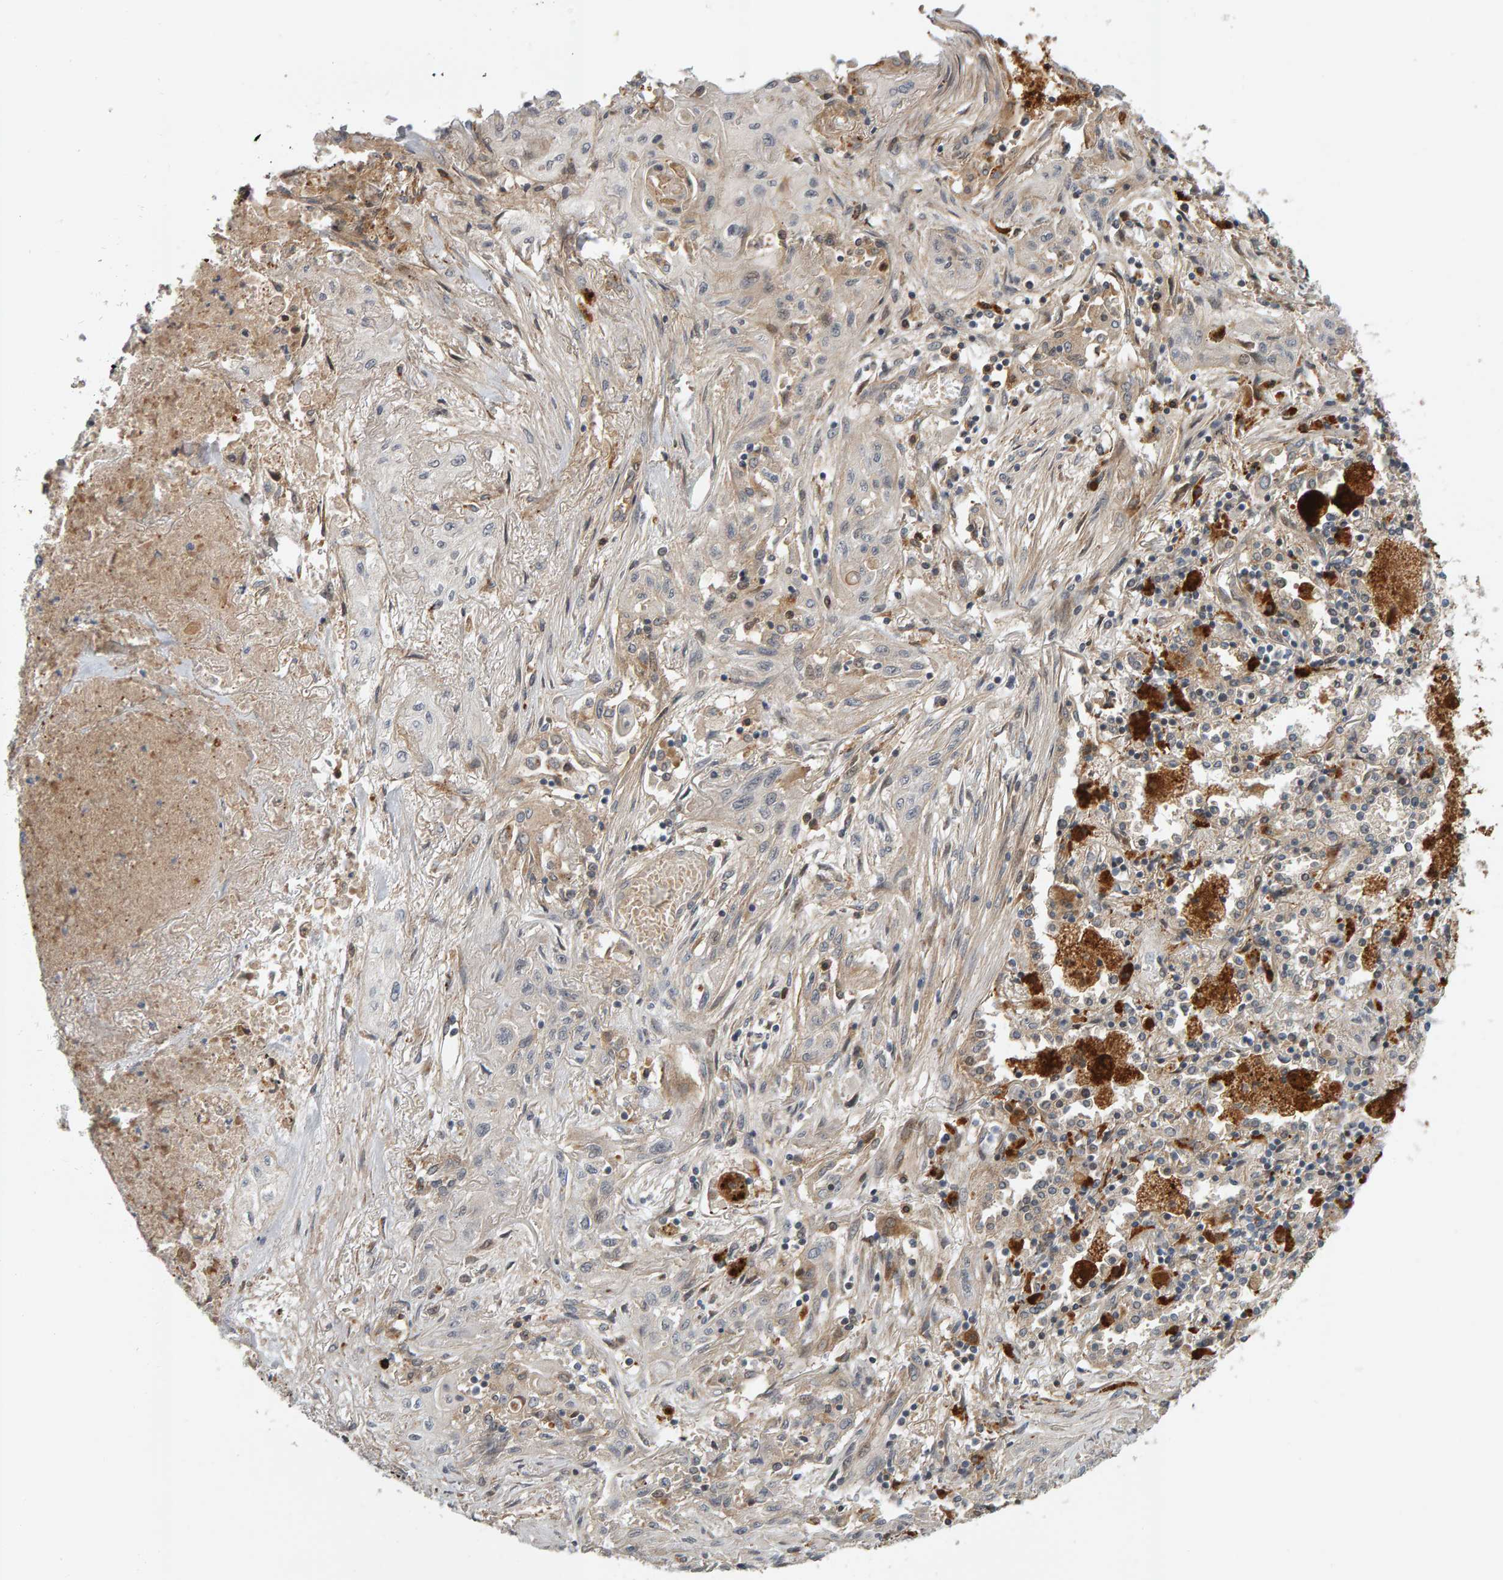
{"staining": {"intensity": "weak", "quantity": "<25%", "location": "cytoplasmic/membranous"}, "tissue": "lung cancer", "cell_type": "Tumor cells", "image_type": "cancer", "snomed": [{"axis": "morphology", "description": "Squamous cell carcinoma, NOS"}, {"axis": "topography", "description": "Lung"}], "caption": "Tumor cells are negative for protein expression in human lung cancer.", "gene": "ZNF160", "patient": {"sex": "female", "age": 47}}